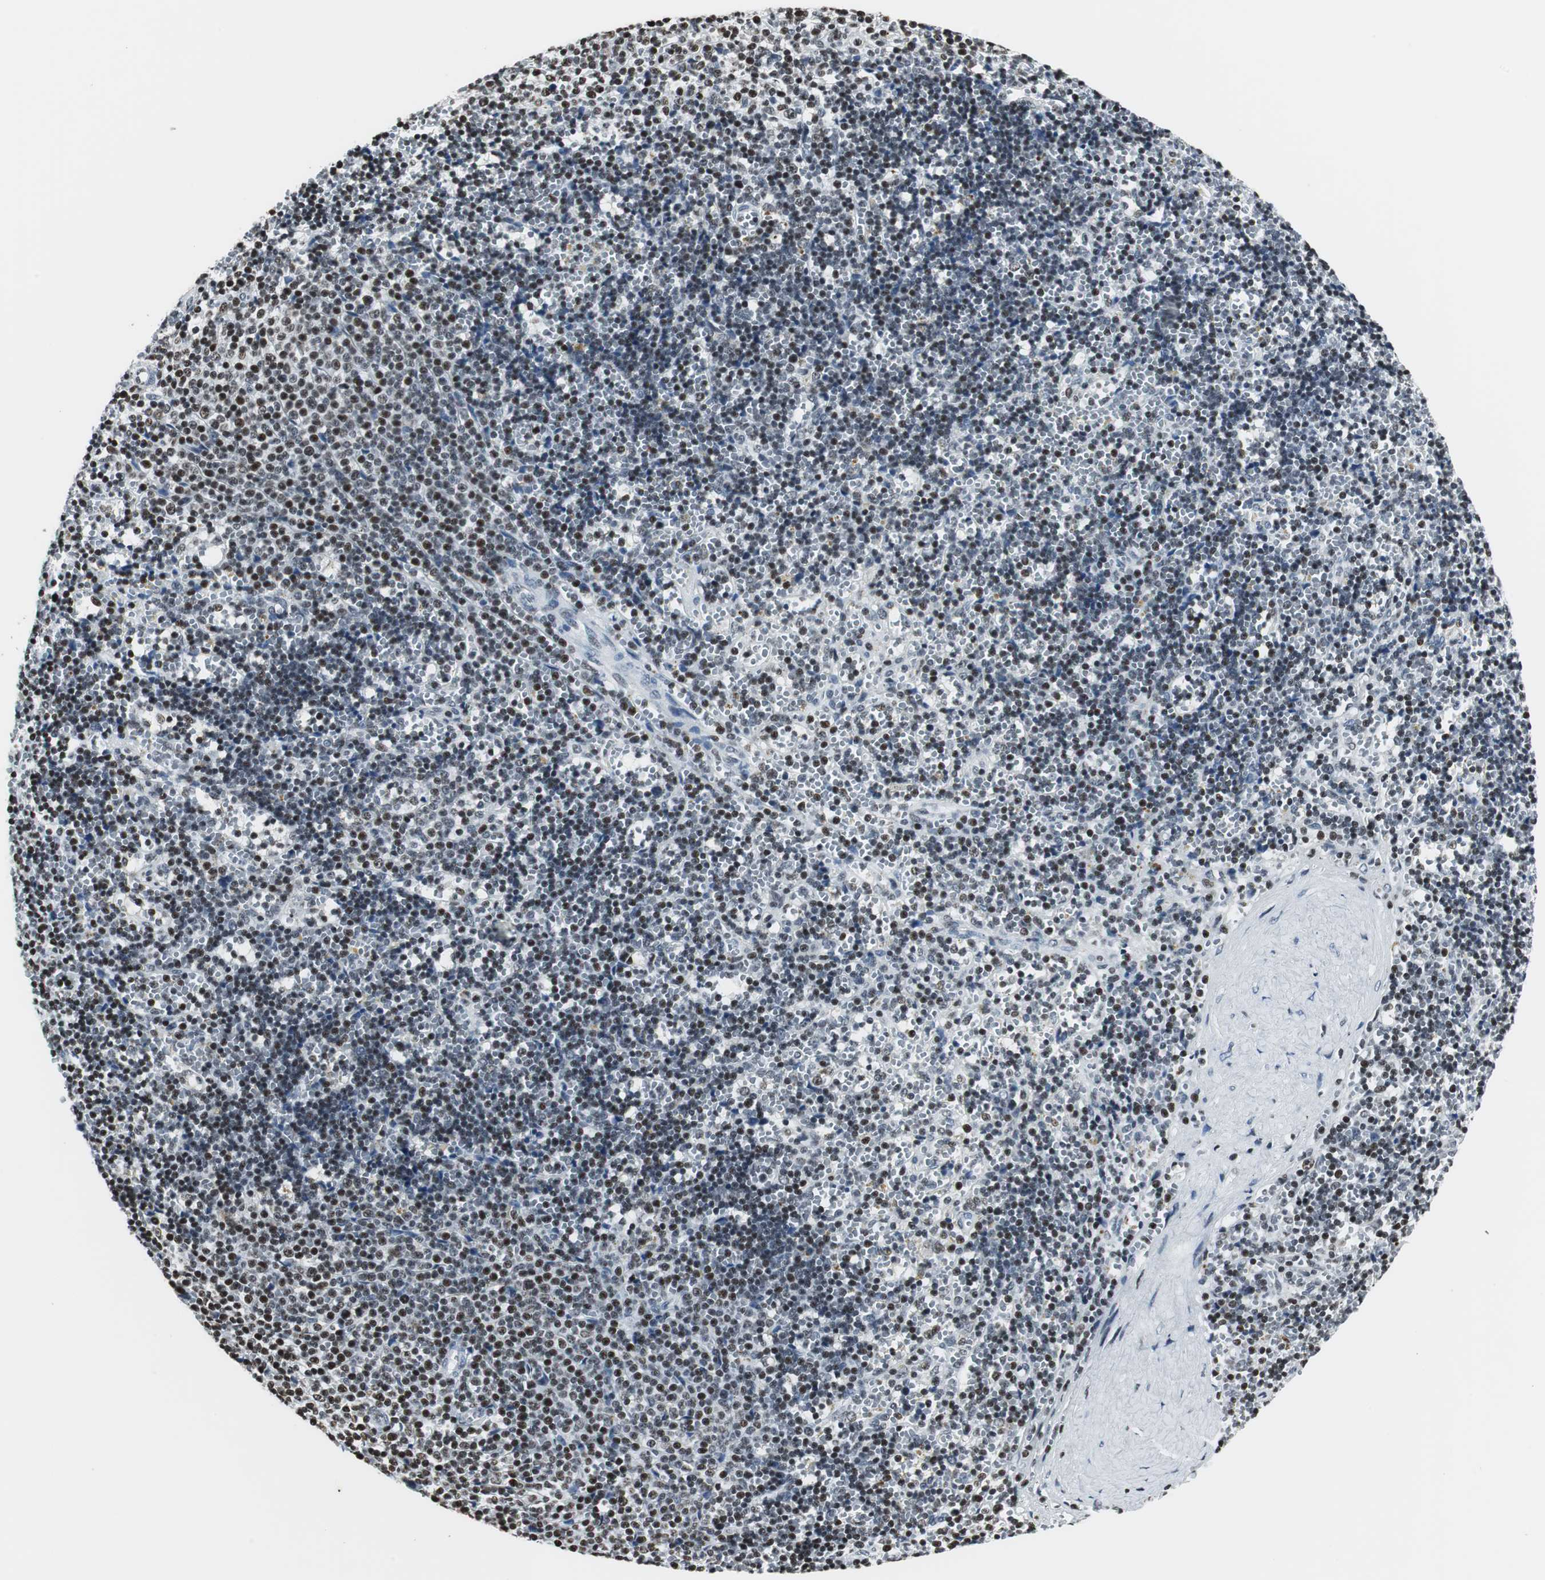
{"staining": {"intensity": "weak", "quantity": "<25%", "location": "nuclear"}, "tissue": "lymphoma", "cell_type": "Tumor cells", "image_type": "cancer", "snomed": [{"axis": "morphology", "description": "Malignant lymphoma, non-Hodgkin's type, Low grade"}, {"axis": "topography", "description": "Spleen"}], "caption": "High magnification brightfield microscopy of lymphoma stained with DAB (brown) and counterstained with hematoxylin (blue): tumor cells show no significant expression.", "gene": "RBBP4", "patient": {"sex": "male", "age": 60}}